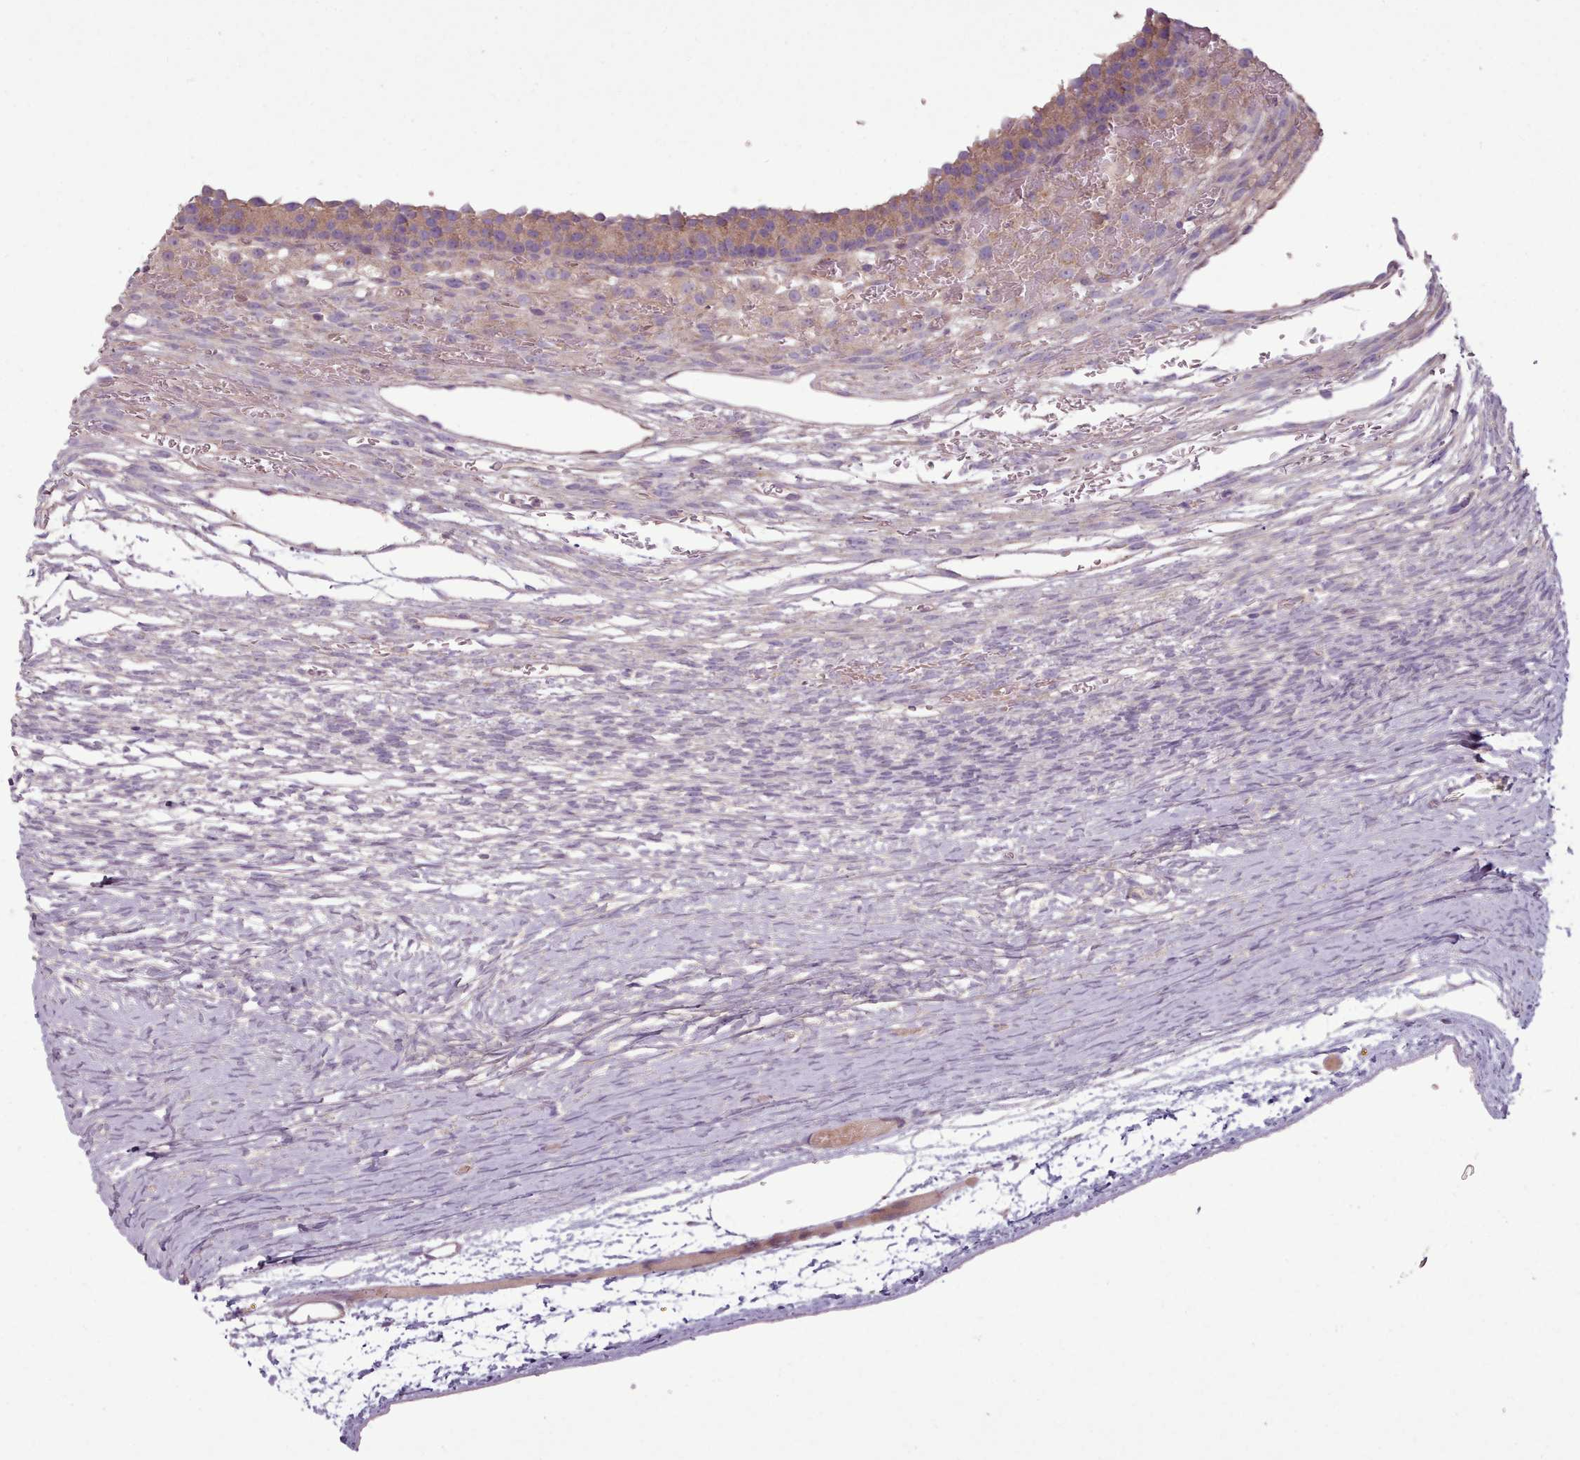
{"staining": {"intensity": "negative", "quantity": "none", "location": "none"}, "tissue": "ovary", "cell_type": "Ovarian stroma cells", "image_type": "normal", "snomed": [{"axis": "morphology", "description": "Normal tissue, NOS"}, {"axis": "topography", "description": "Ovary"}], "caption": "DAB immunohistochemical staining of benign human ovary exhibits no significant staining in ovarian stroma cells. The staining is performed using DAB brown chromogen with nuclei counter-stained in using hematoxylin.", "gene": "NT5DC2", "patient": {"sex": "female", "age": 39}}